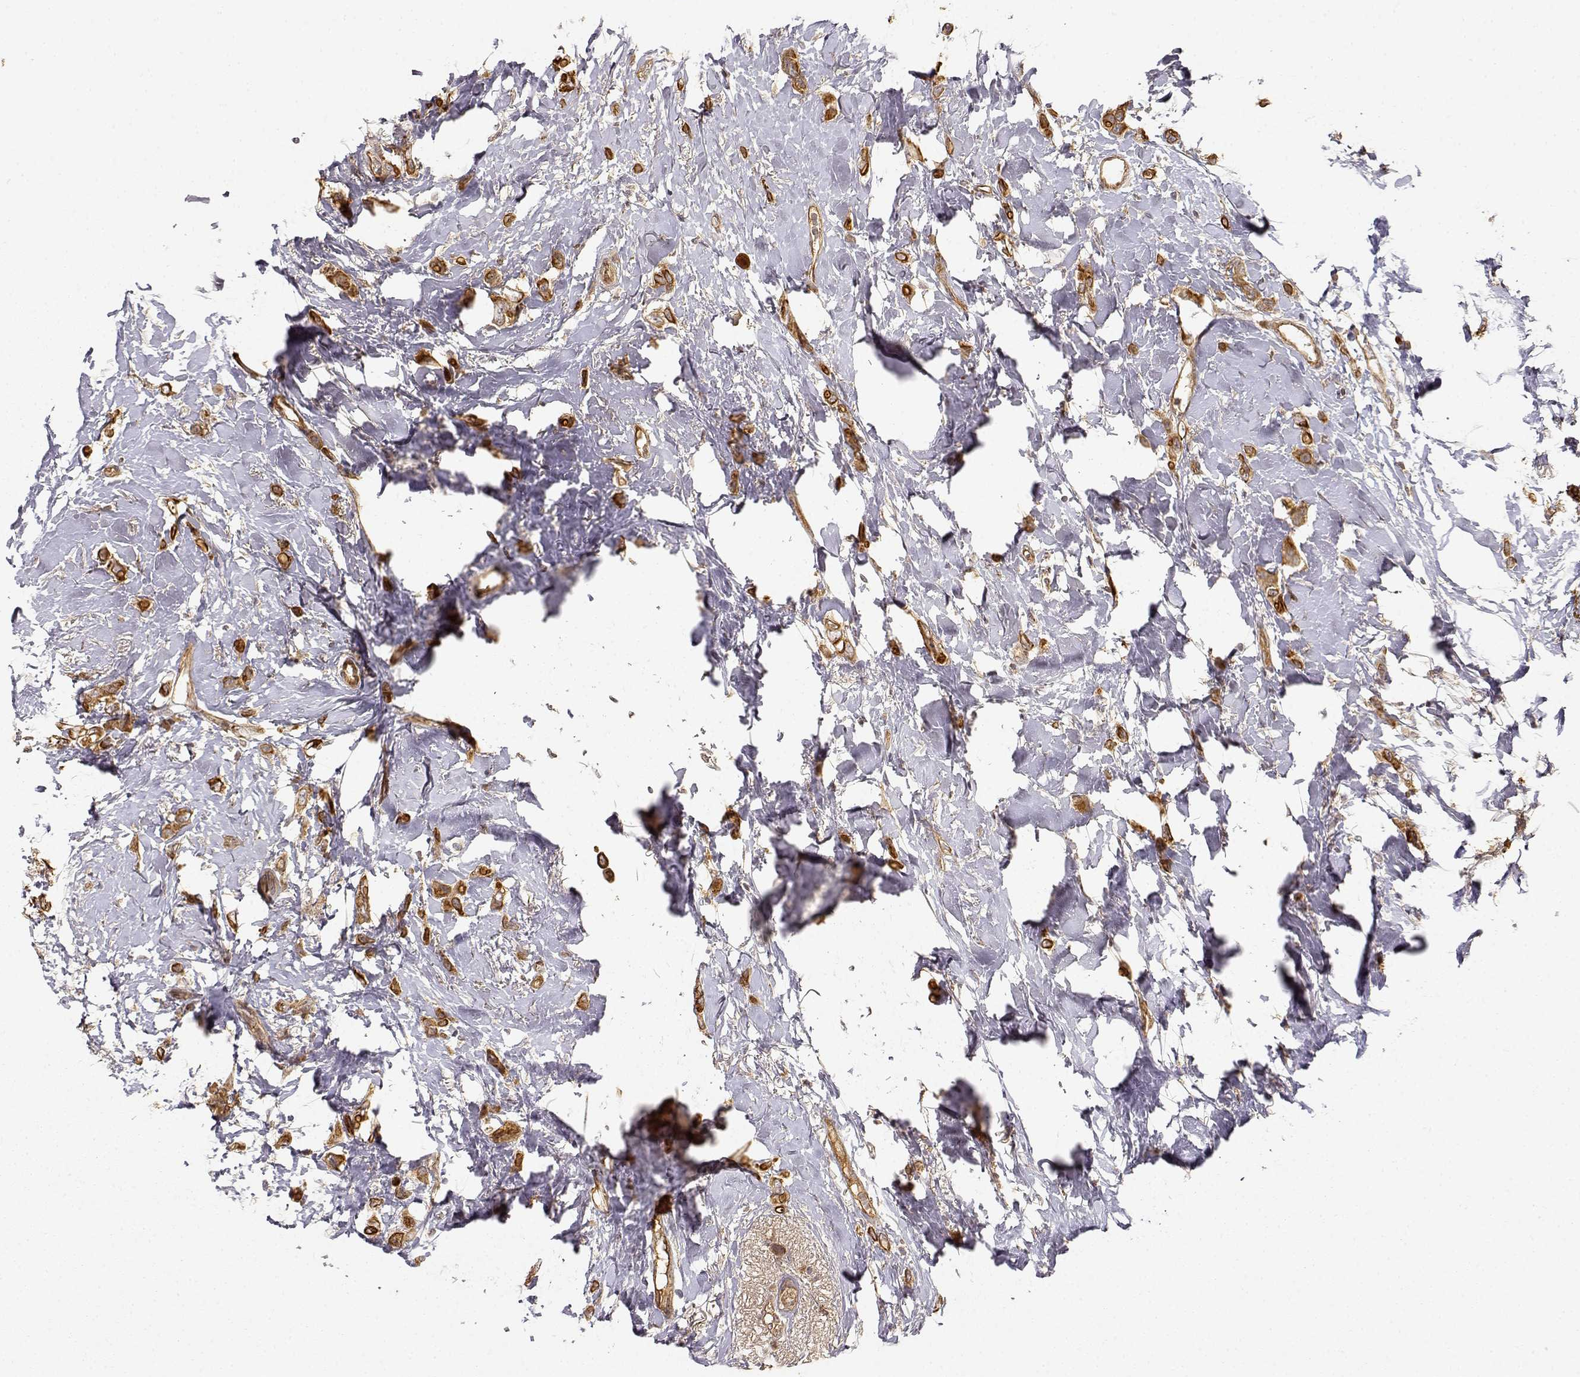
{"staining": {"intensity": "strong", "quantity": ">75%", "location": "cytoplasmic/membranous"}, "tissue": "breast cancer", "cell_type": "Tumor cells", "image_type": "cancer", "snomed": [{"axis": "morphology", "description": "Lobular carcinoma"}, {"axis": "topography", "description": "Breast"}], "caption": "Protein analysis of breast lobular carcinoma tissue displays strong cytoplasmic/membranous expression in about >75% of tumor cells. (brown staining indicates protein expression, while blue staining denotes nuclei).", "gene": "CDK5RAP2", "patient": {"sex": "female", "age": 66}}